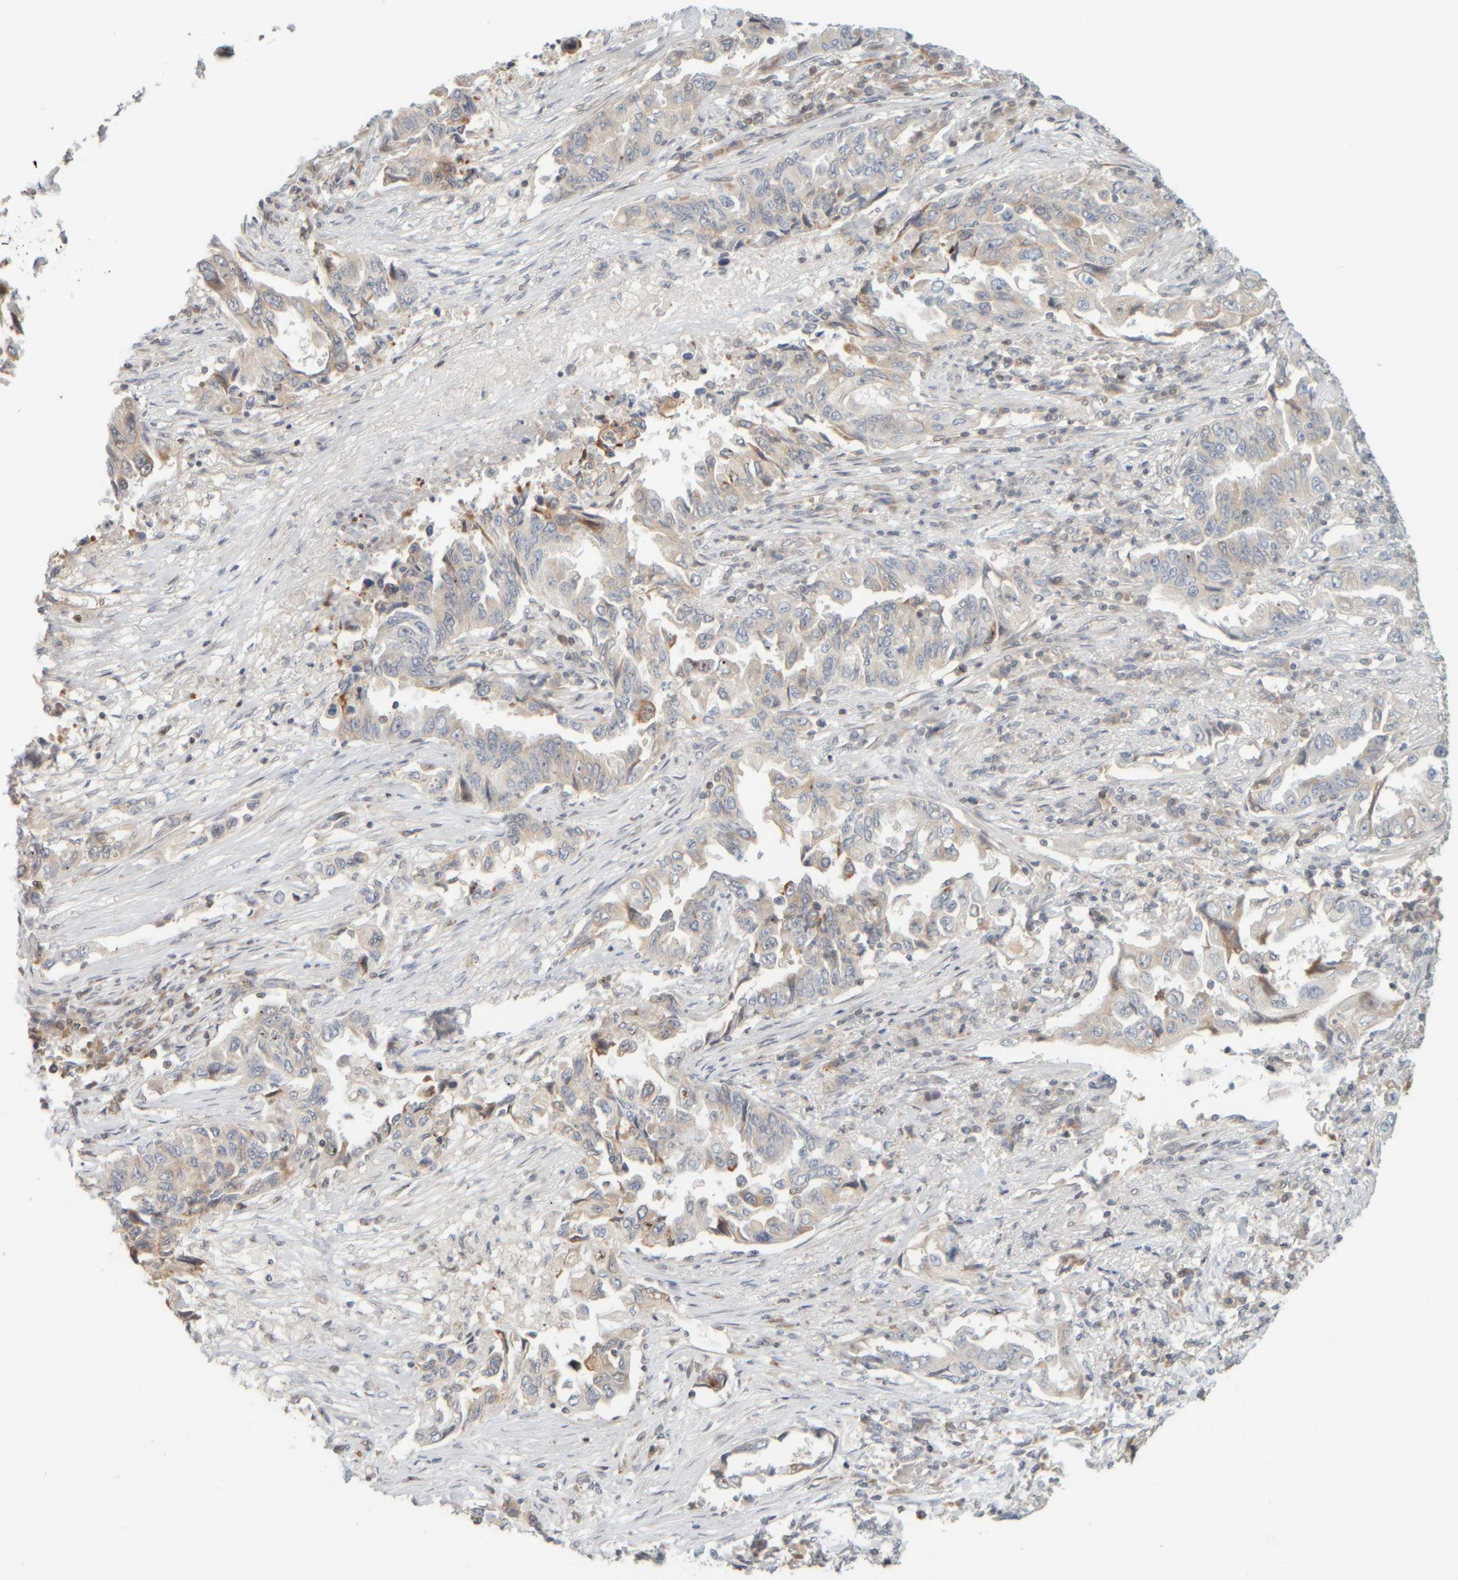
{"staining": {"intensity": "weak", "quantity": "<25%", "location": "cytoplasmic/membranous"}, "tissue": "lung cancer", "cell_type": "Tumor cells", "image_type": "cancer", "snomed": [{"axis": "morphology", "description": "Adenocarcinoma, NOS"}, {"axis": "topography", "description": "Lung"}], "caption": "Tumor cells are negative for protein expression in human lung cancer (adenocarcinoma).", "gene": "PTGES3L-AARSD1", "patient": {"sex": "female", "age": 51}}